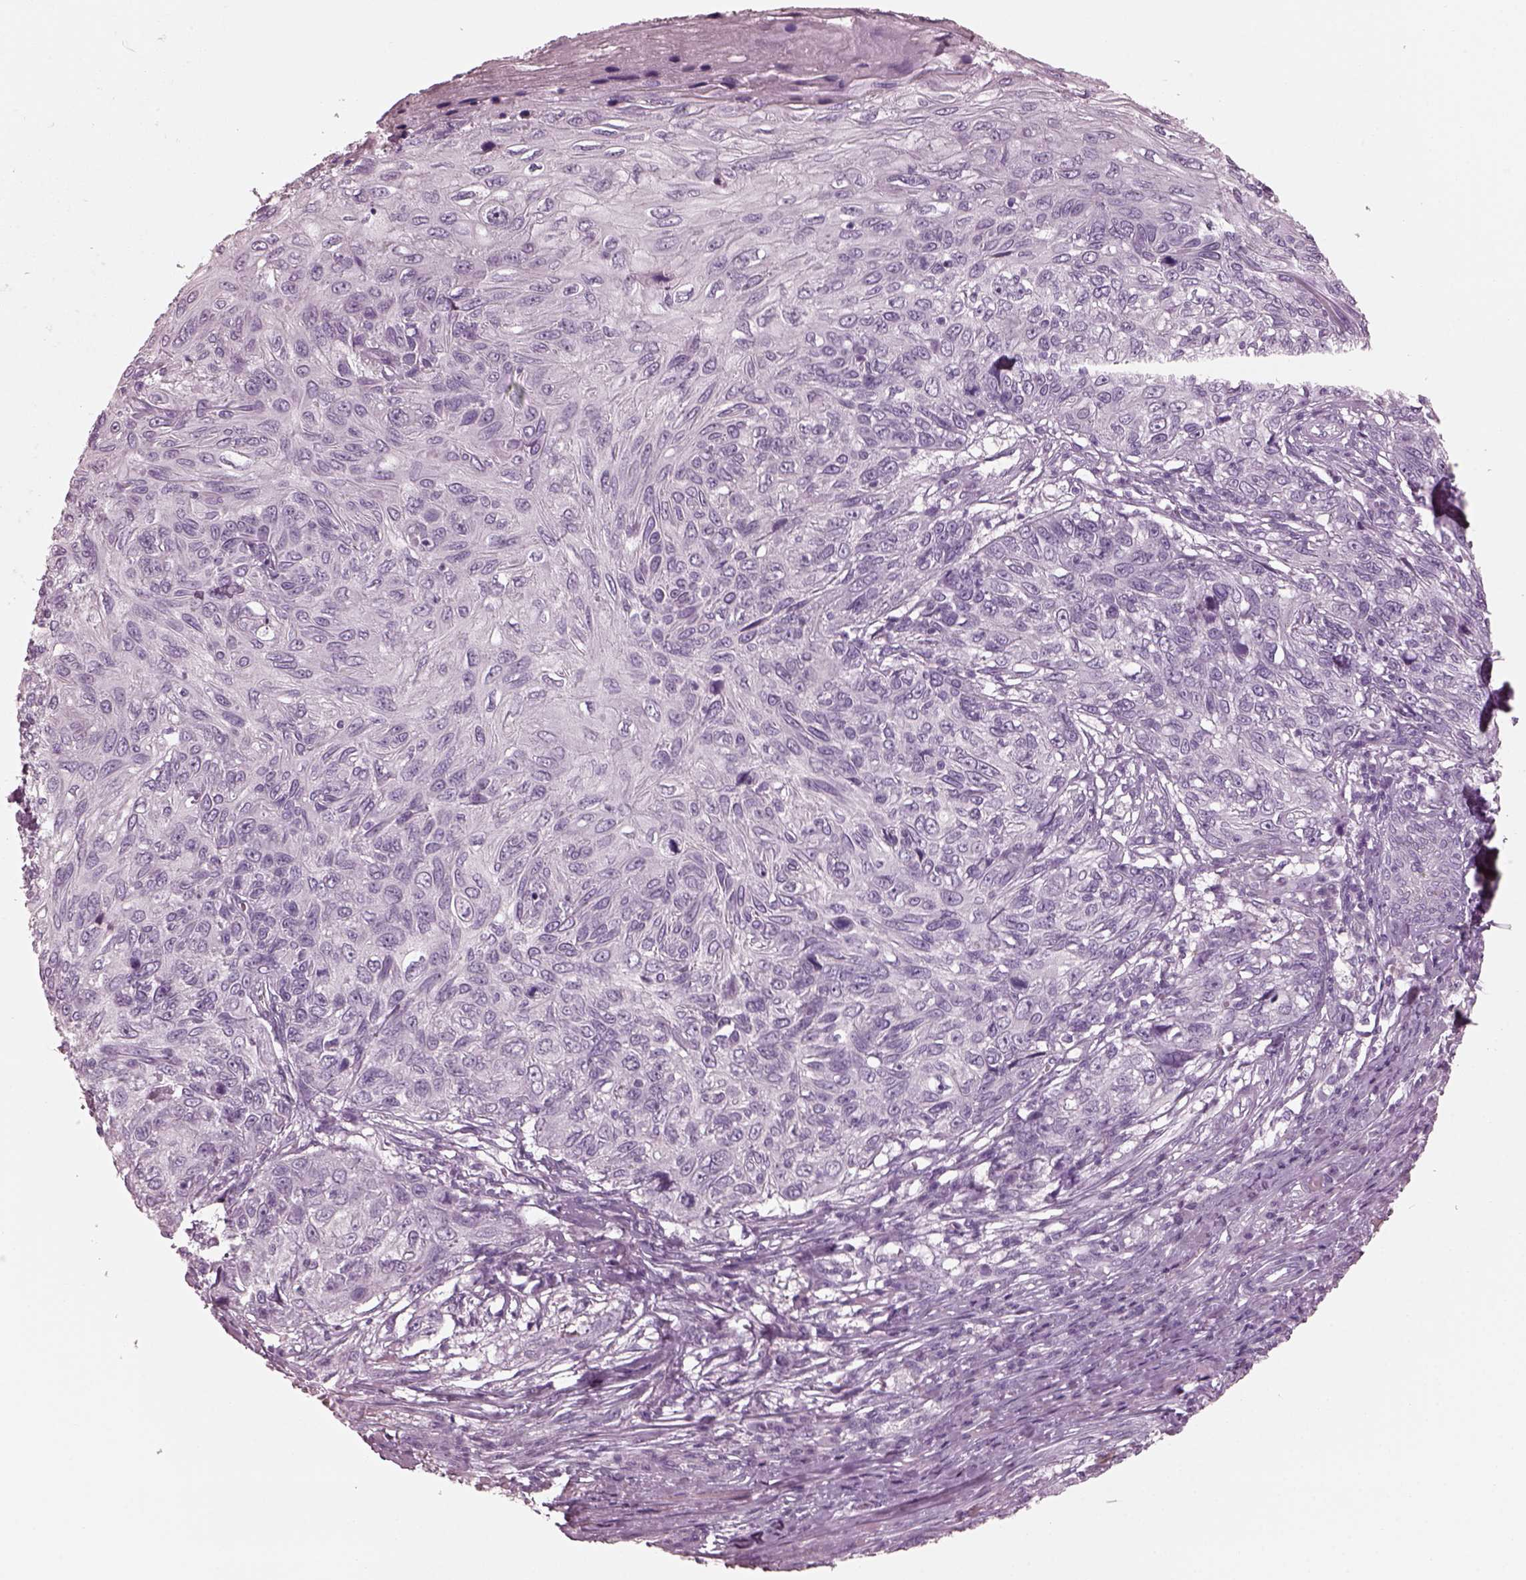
{"staining": {"intensity": "negative", "quantity": "none", "location": "none"}, "tissue": "skin cancer", "cell_type": "Tumor cells", "image_type": "cancer", "snomed": [{"axis": "morphology", "description": "Squamous cell carcinoma, NOS"}, {"axis": "topography", "description": "Skin"}], "caption": "This is an immunohistochemistry micrograph of skin squamous cell carcinoma. There is no staining in tumor cells.", "gene": "C2orf81", "patient": {"sex": "male", "age": 92}}